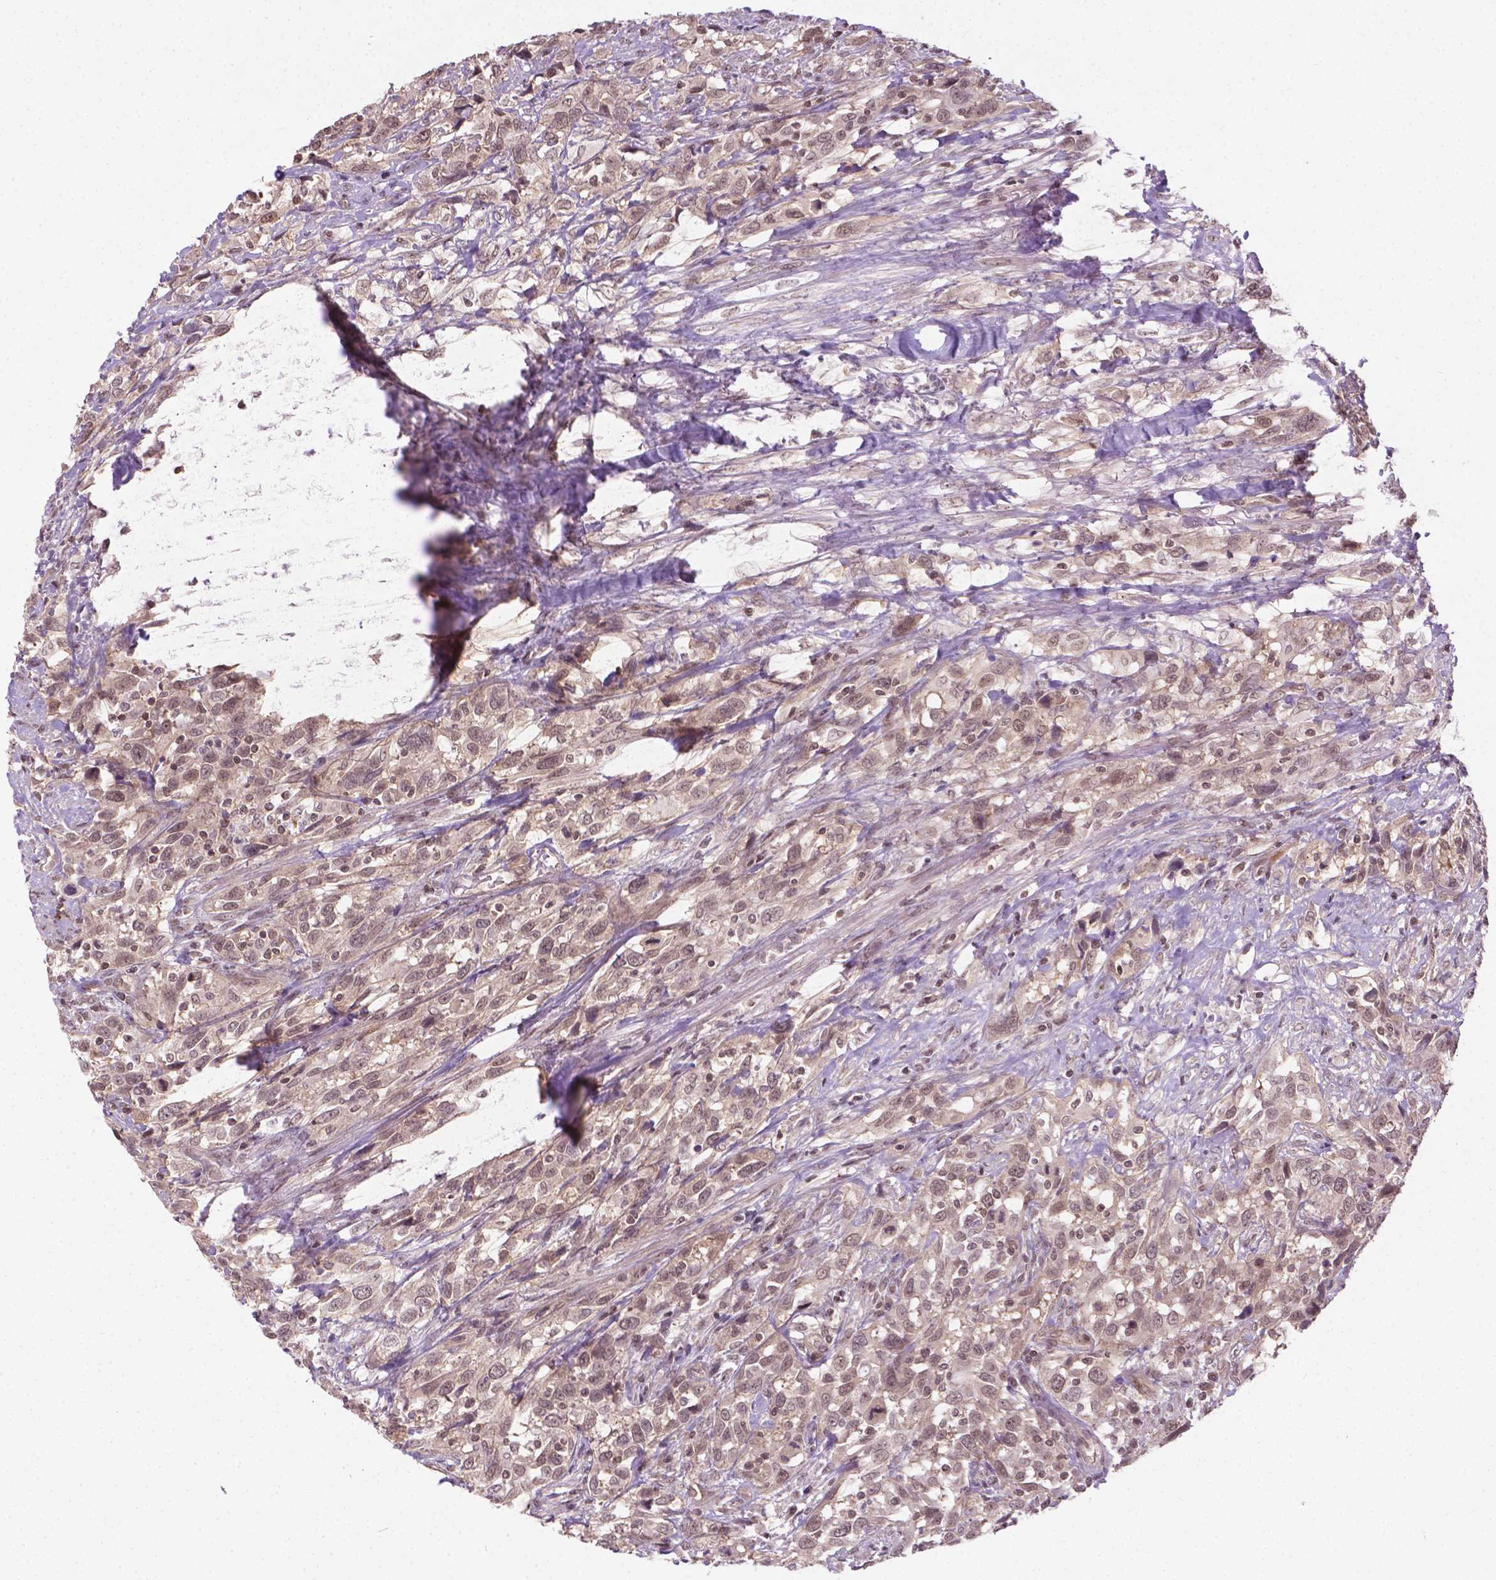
{"staining": {"intensity": "weak", "quantity": ">75%", "location": "nuclear"}, "tissue": "urothelial cancer", "cell_type": "Tumor cells", "image_type": "cancer", "snomed": [{"axis": "morphology", "description": "Urothelial carcinoma, NOS"}, {"axis": "morphology", "description": "Urothelial carcinoma, High grade"}, {"axis": "topography", "description": "Urinary bladder"}], "caption": "Protein expression analysis of human urothelial cancer reveals weak nuclear positivity in approximately >75% of tumor cells. Immunohistochemistry (ihc) stains the protein in brown and the nuclei are stained blue.", "gene": "ANKRD54", "patient": {"sex": "female", "age": 64}}